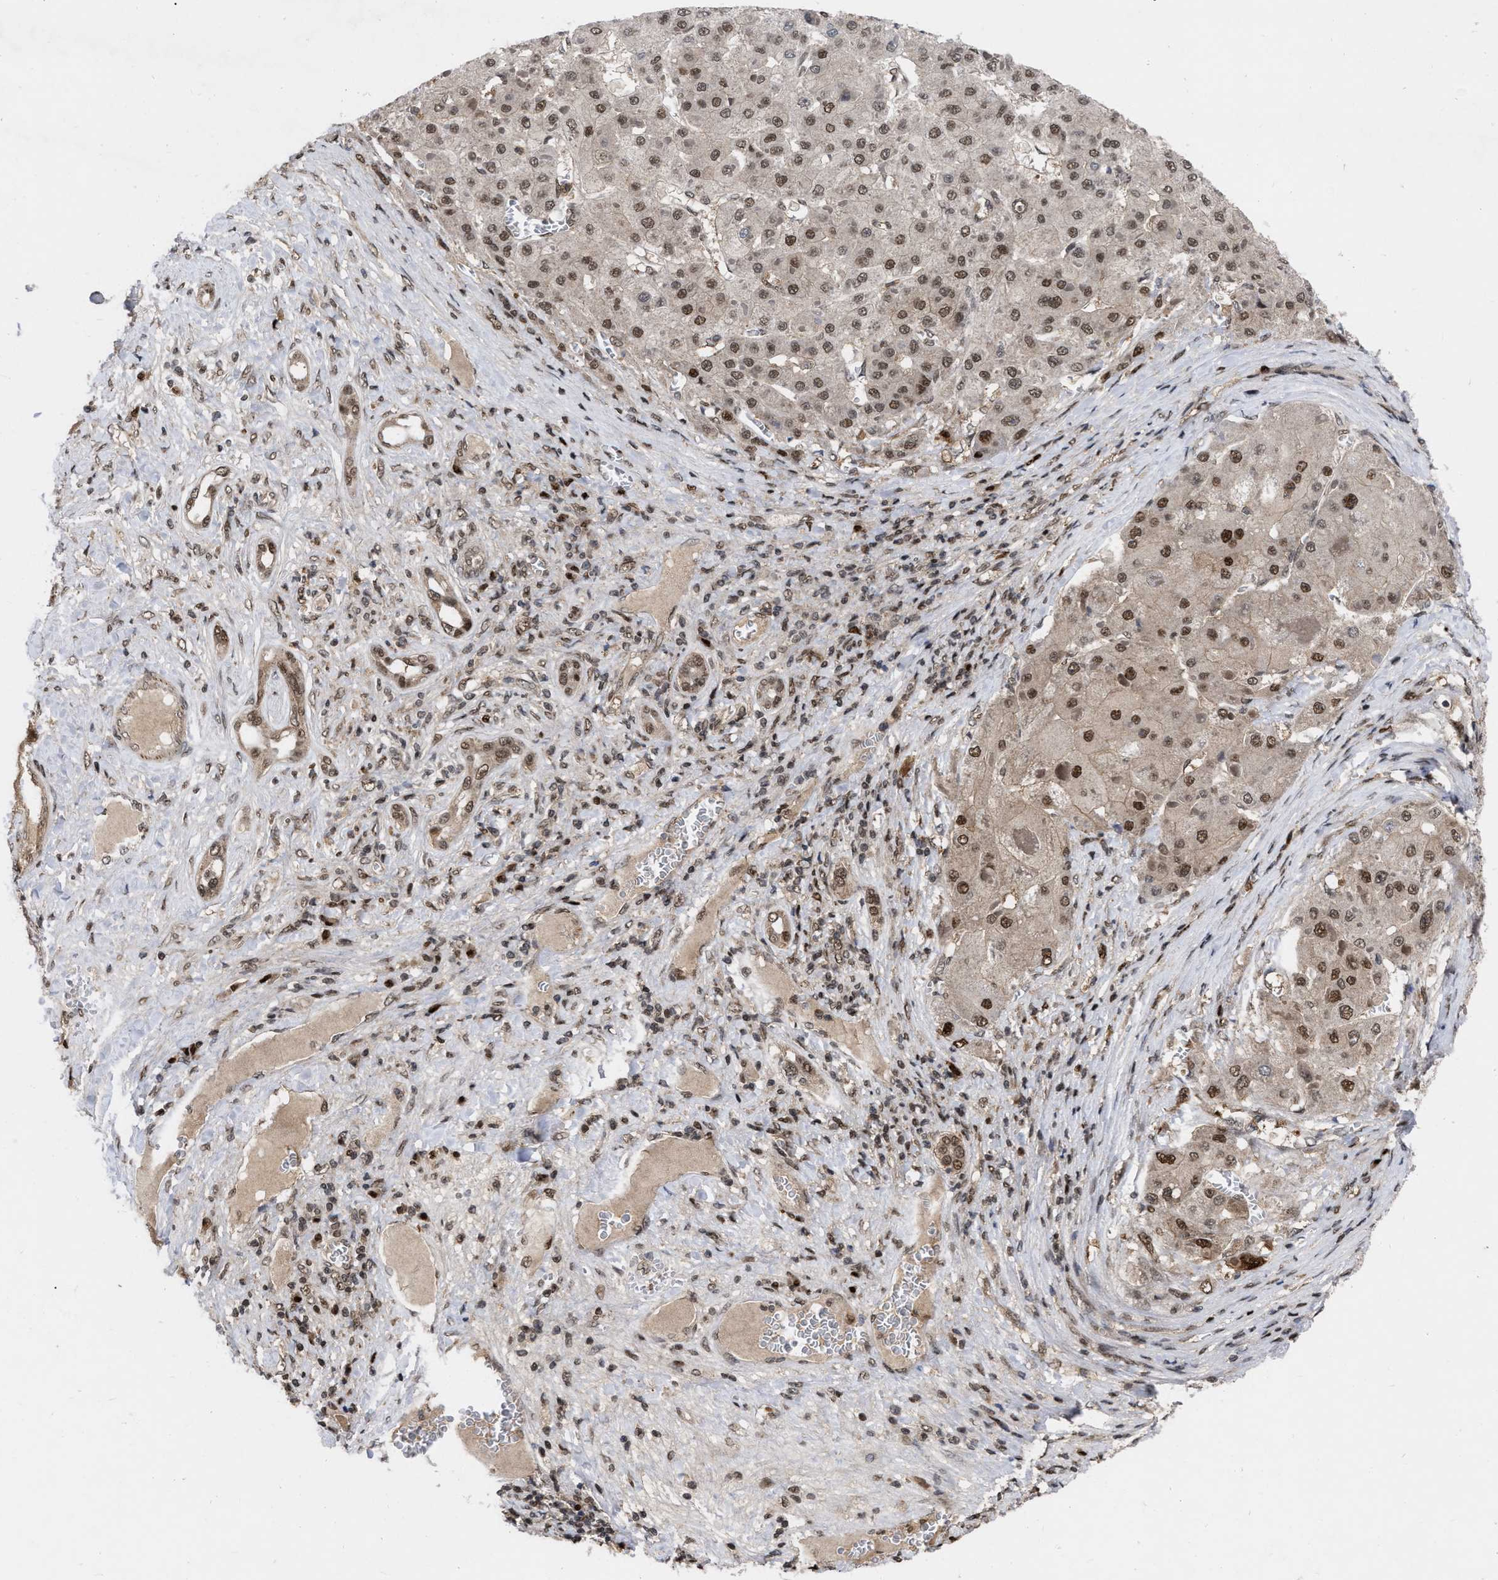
{"staining": {"intensity": "moderate", "quantity": "25%-75%", "location": "cytoplasmic/membranous,nuclear"}, "tissue": "liver cancer", "cell_type": "Tumor cells", "image_type": "cancer", "snomed": [{"axis": "morphology", "description": "Carcinoma, Hepatocellular, NOS"}, {"axis": "topography", "description": "Liver"}], "caption": "Liver cancer (hepatocellular carcinoma) stained with a brown dye displays moderate cytoplasmic/membranous and nuclear positive expression in about 25%-75% of tumor cells.", "gene": "MDM4", "patient": {"sex": "female", "age": 73}}